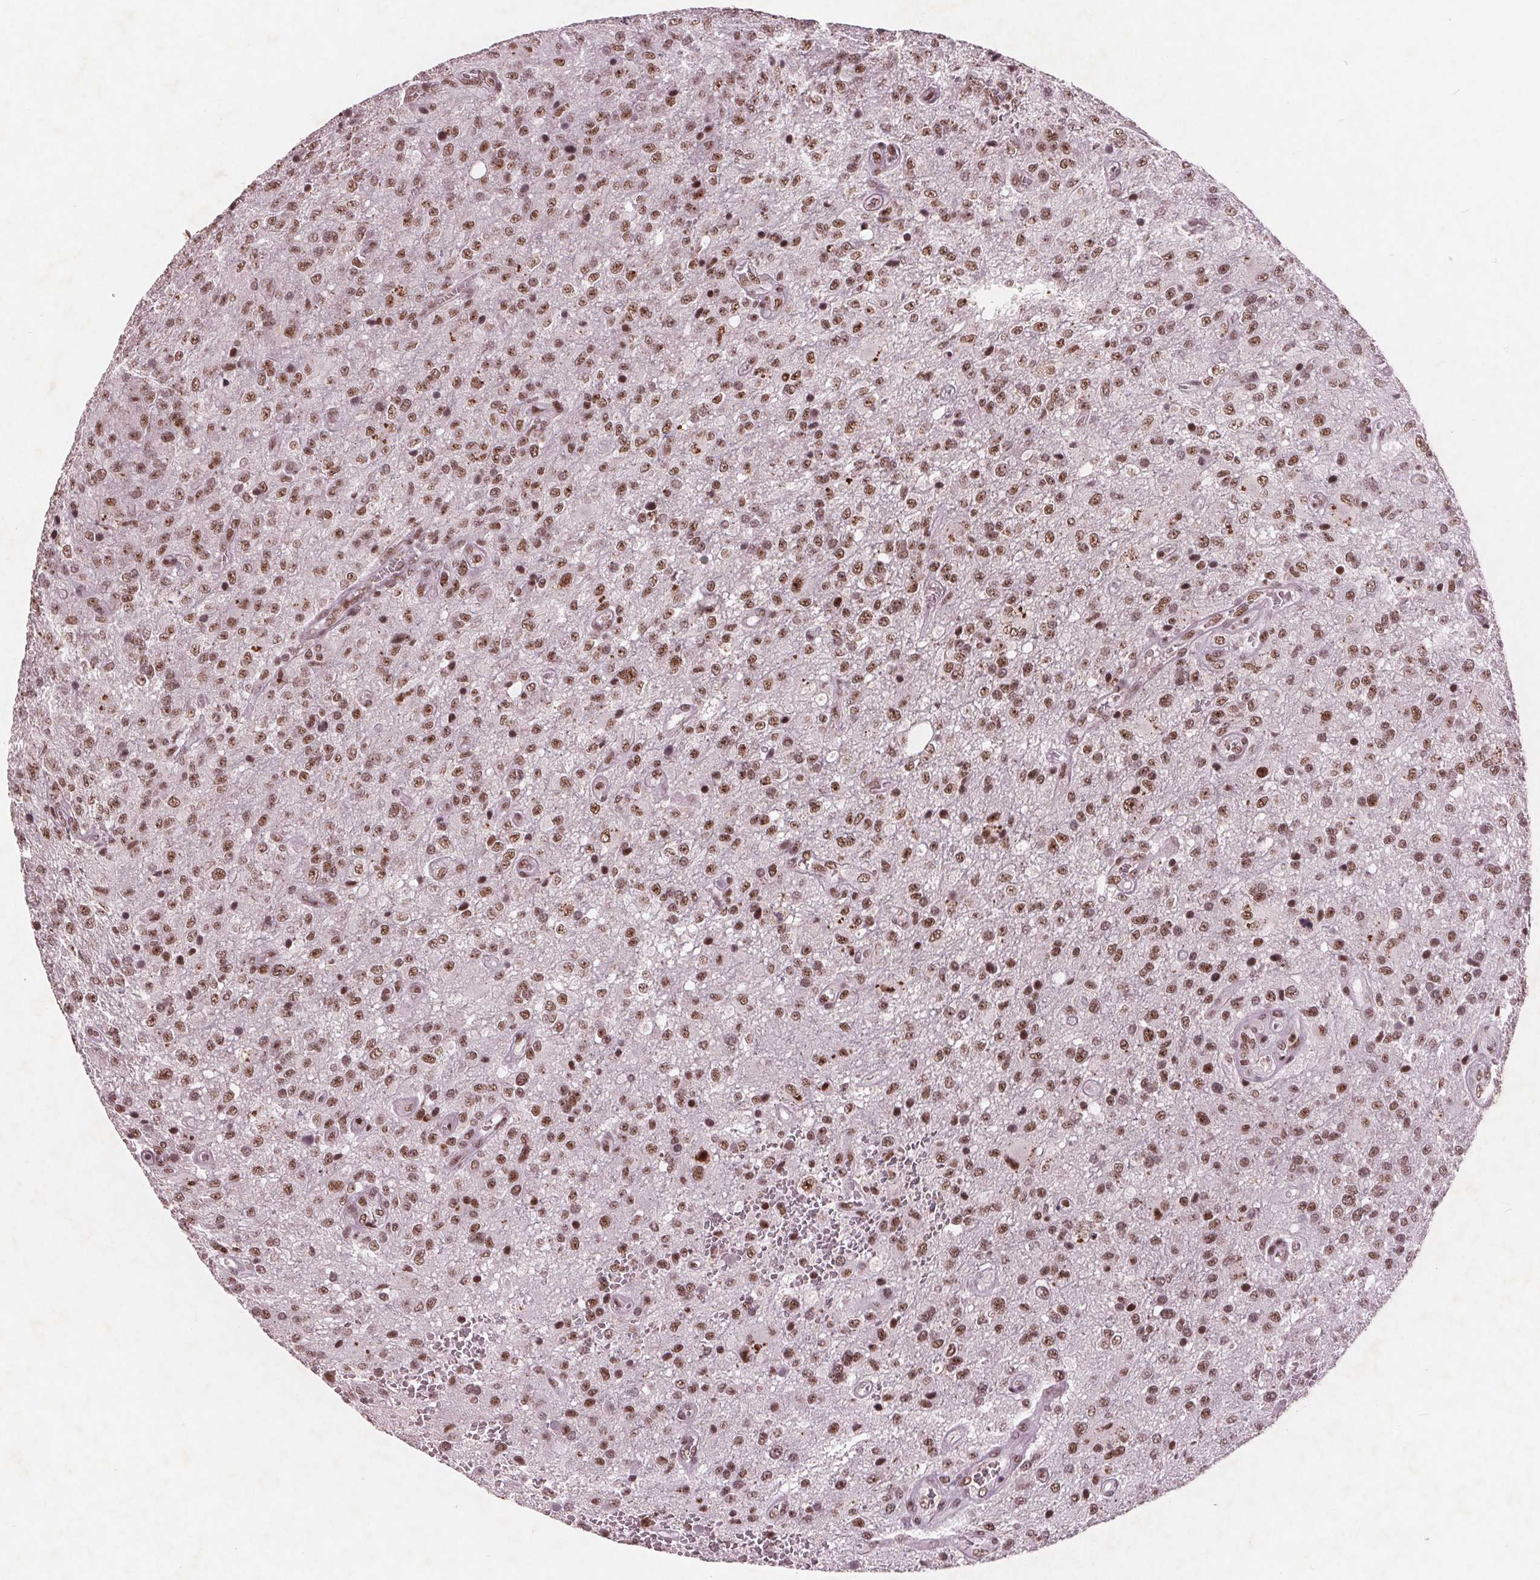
{"staining": {"intensity": "moderate", "quantity": ">75%", "location": "nuclear"}, "tissue": "glioma", "cell_type": "Tumor cells", "image_type": "cancer", "snomed": [{"axis": "morphology", "description": "Glioma, malignant, Low grade"}, {"axis": "topography", "description": "Brain"}], "caption": "Tumor cells reveal medium levels of moderate nuclear expression in about >75% of cells in glioma.", "gene": "RPS6KA2", "patient": {"sex": "male", "age": 66}}